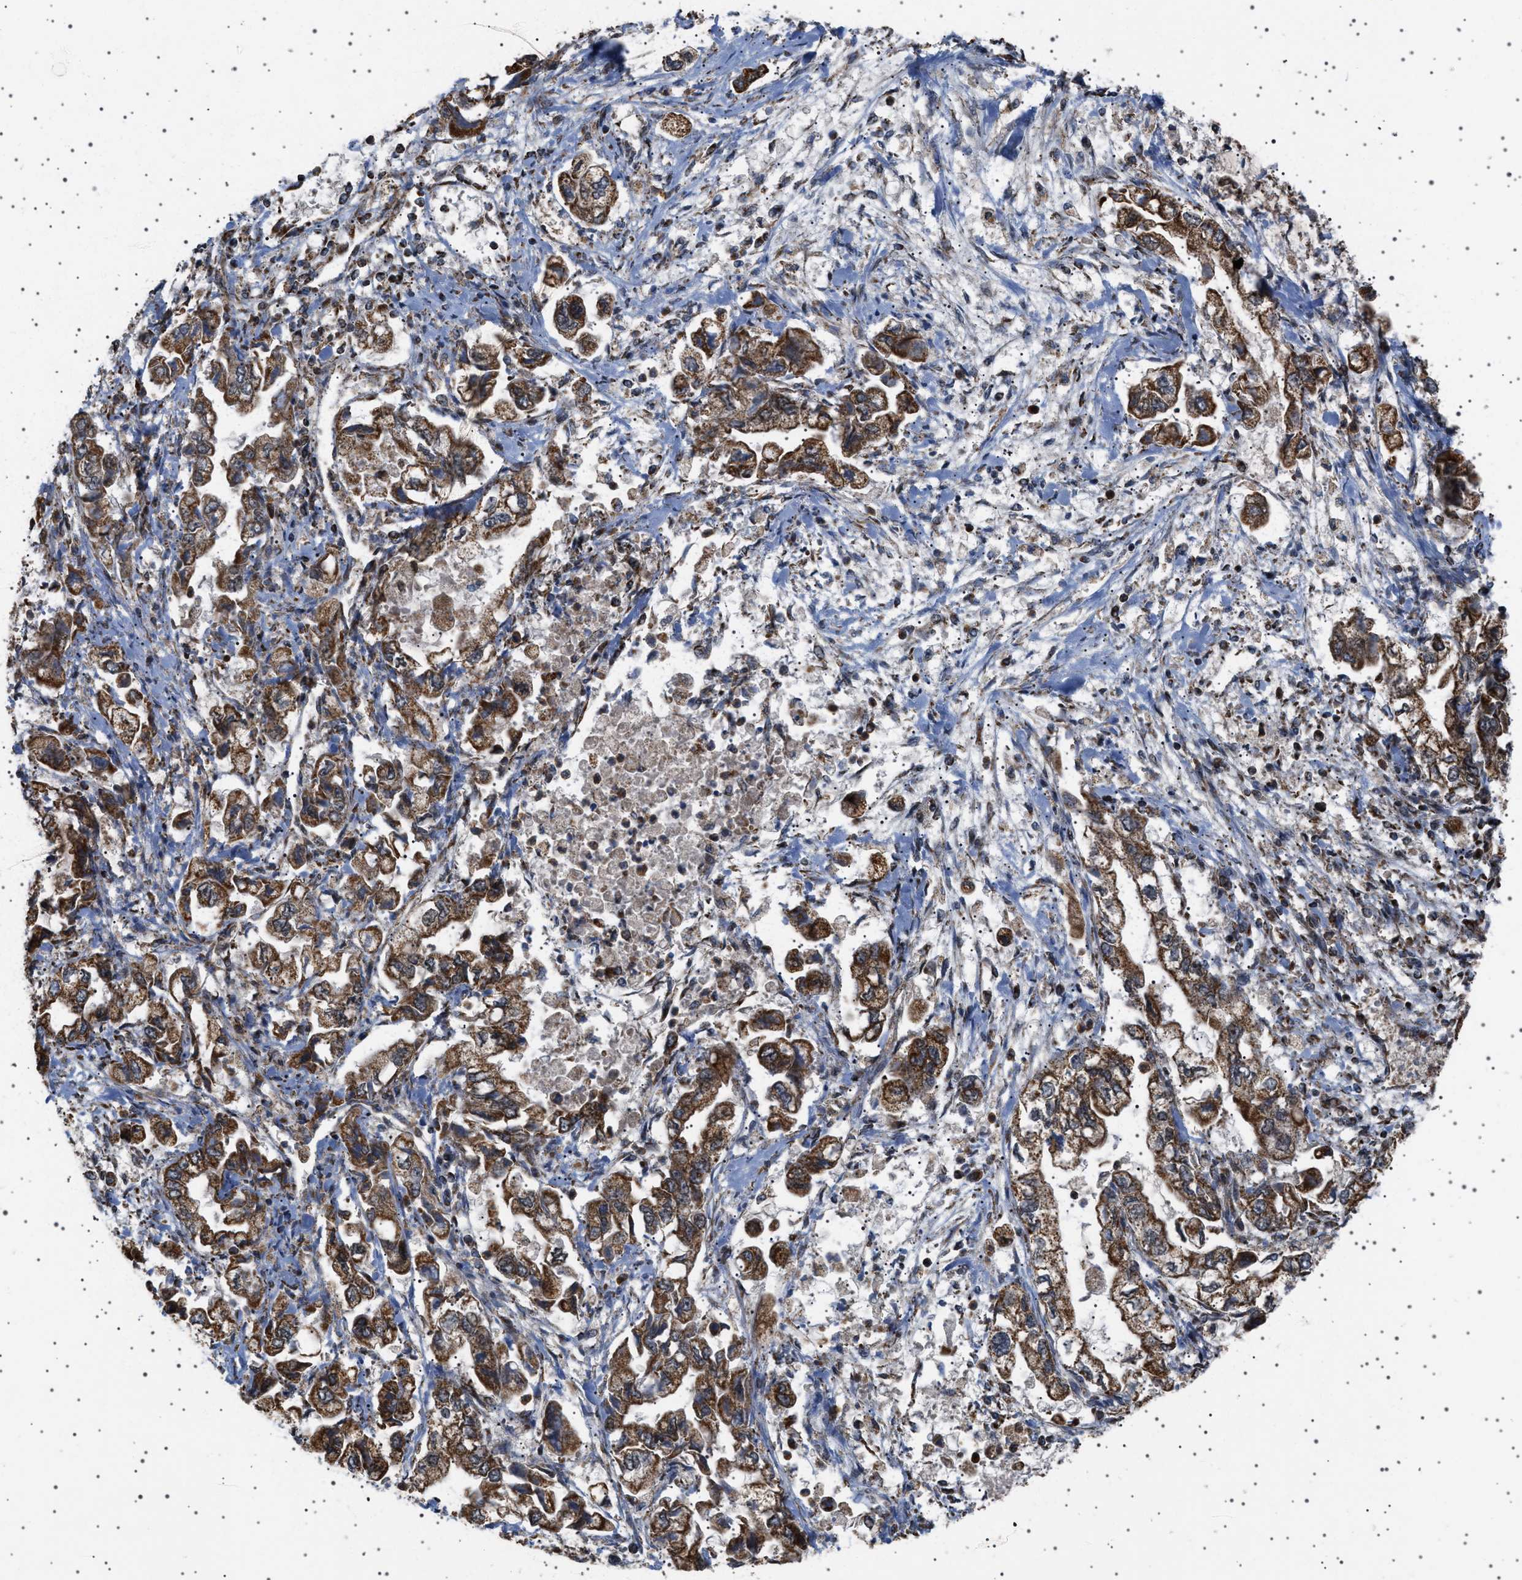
{"staining": {"intensity": "strong", "quantity": ">75%", "location": "cytoplasmic/membranous"}, "tissue": "stomach cancer", "cell_type": "Tumor cells", "image_type": "cancer", "snomed": [{"axis": "morphology", "description": "Normal tissue, NOS"}, {"axis": "morphology", "description": "Adenocarcinoma, NOS"}, {"axis": "topography", "description": "Stomach"}], "caption": "Adenocarcinoma (stomach) was stained to show a protein in brown. There is high levels of strong cytoplasmic/membranous expression in approximately >75% of tumor cells.", "gene": "MELK", "patient": {"sex": "male", "age": 62}}